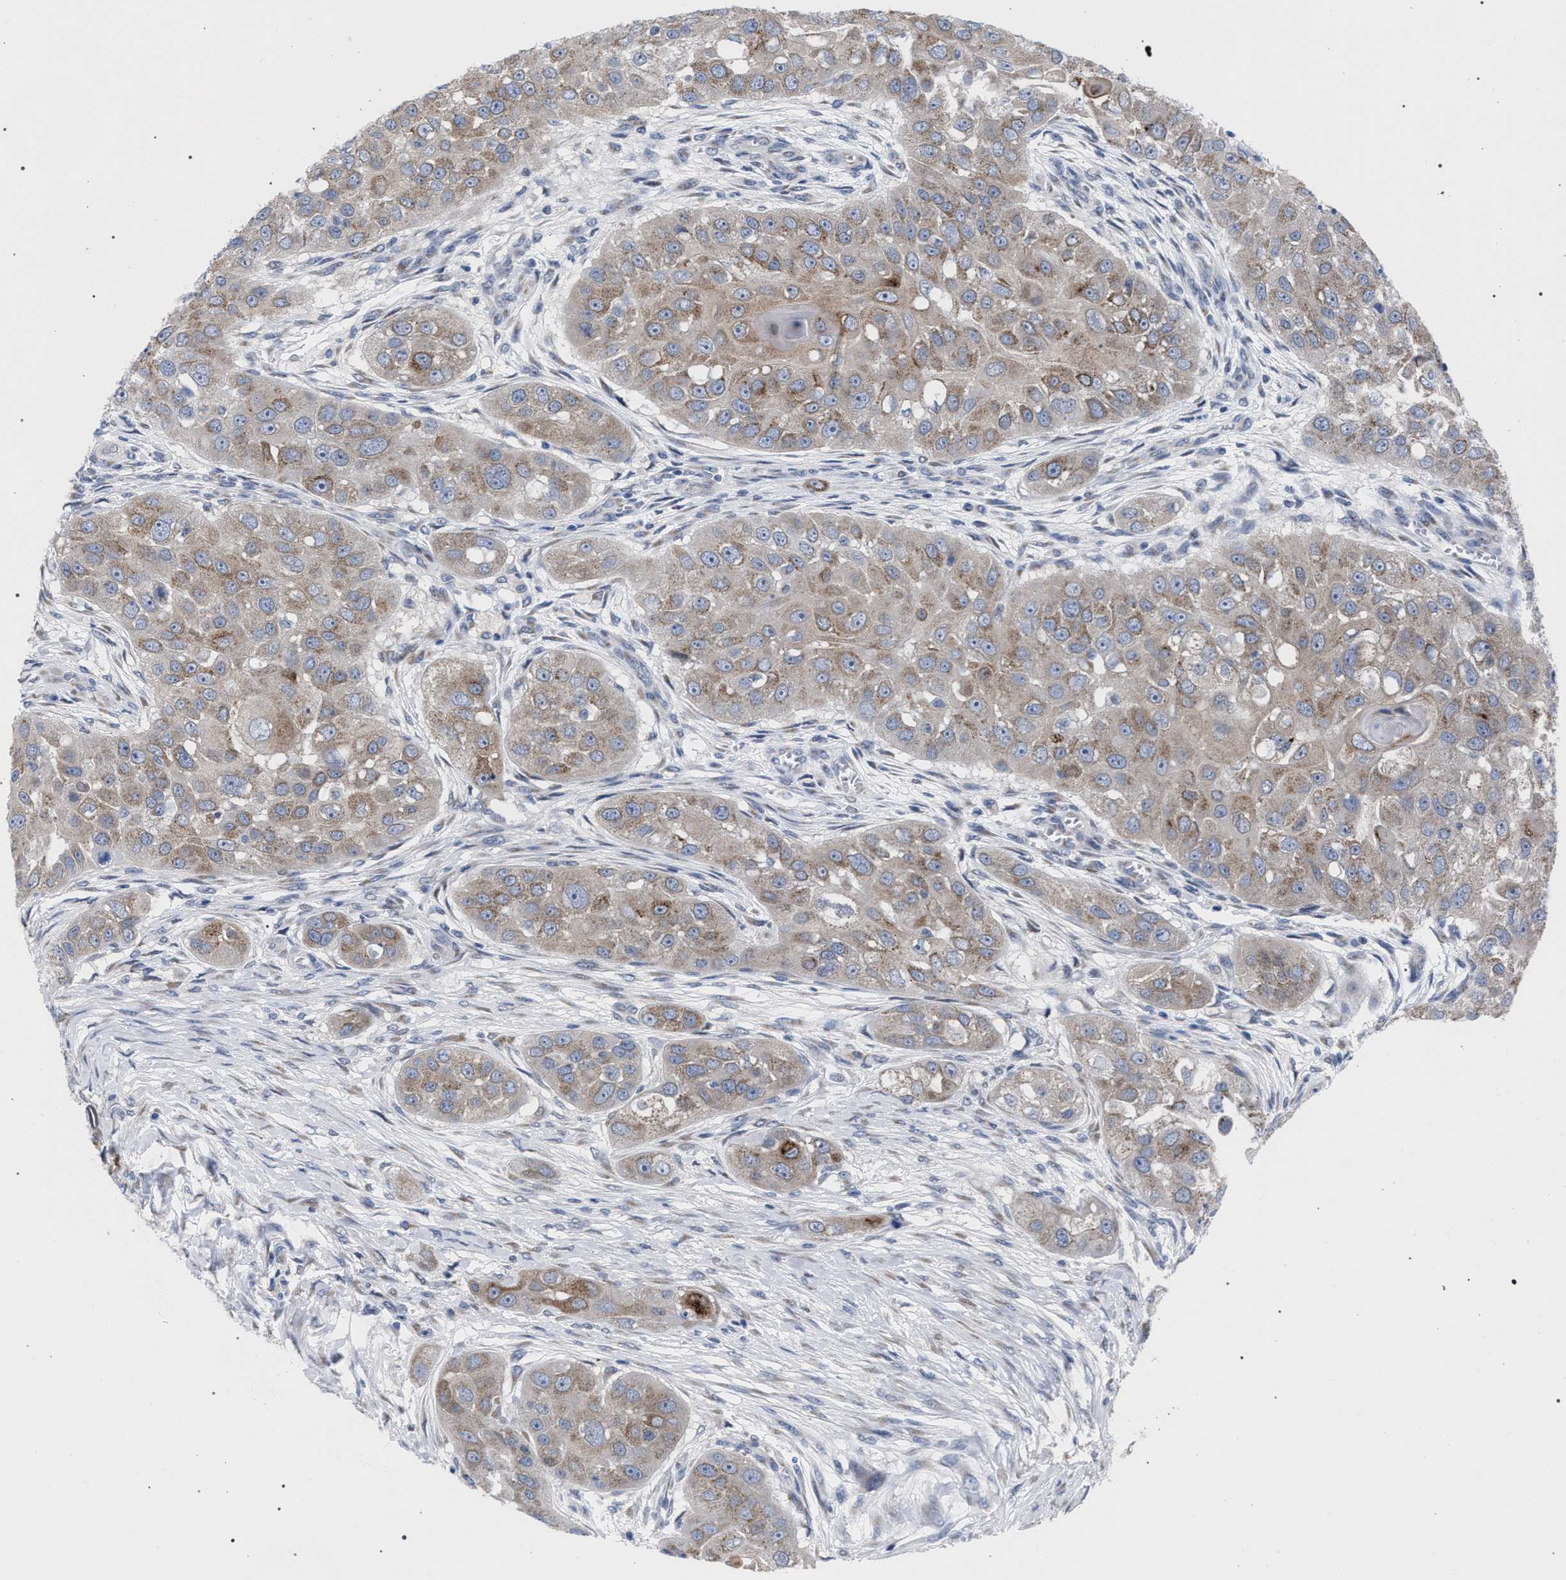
{"staining": {"intensity": "weak", "quantity": ">75%", "location": "cytoplasmic/membranous"}, "tissue": "head and neck cancer", "cell_type": "Tumor cells", "image_type": "cancer", "snomed": [{"axis": "morphology", "description": "Normal tissue, NOS"}, {"axis": "morphology", "description": "Squamous cell carcinoma, NOS"}, {"axis": "topography", "description": "Skeletal muscle"}, {"axis": "topography", "description": "Head-Neck"}], "caption": "This histopathology image demonstrates IHC staining of head and neck squamous cell carcinoma, with low weak cytoplasmic/membranous staining in approximately >75% of tumor cells.", "gene": "GOLGA2", "patient": {"sex": "male", "age": 51}}